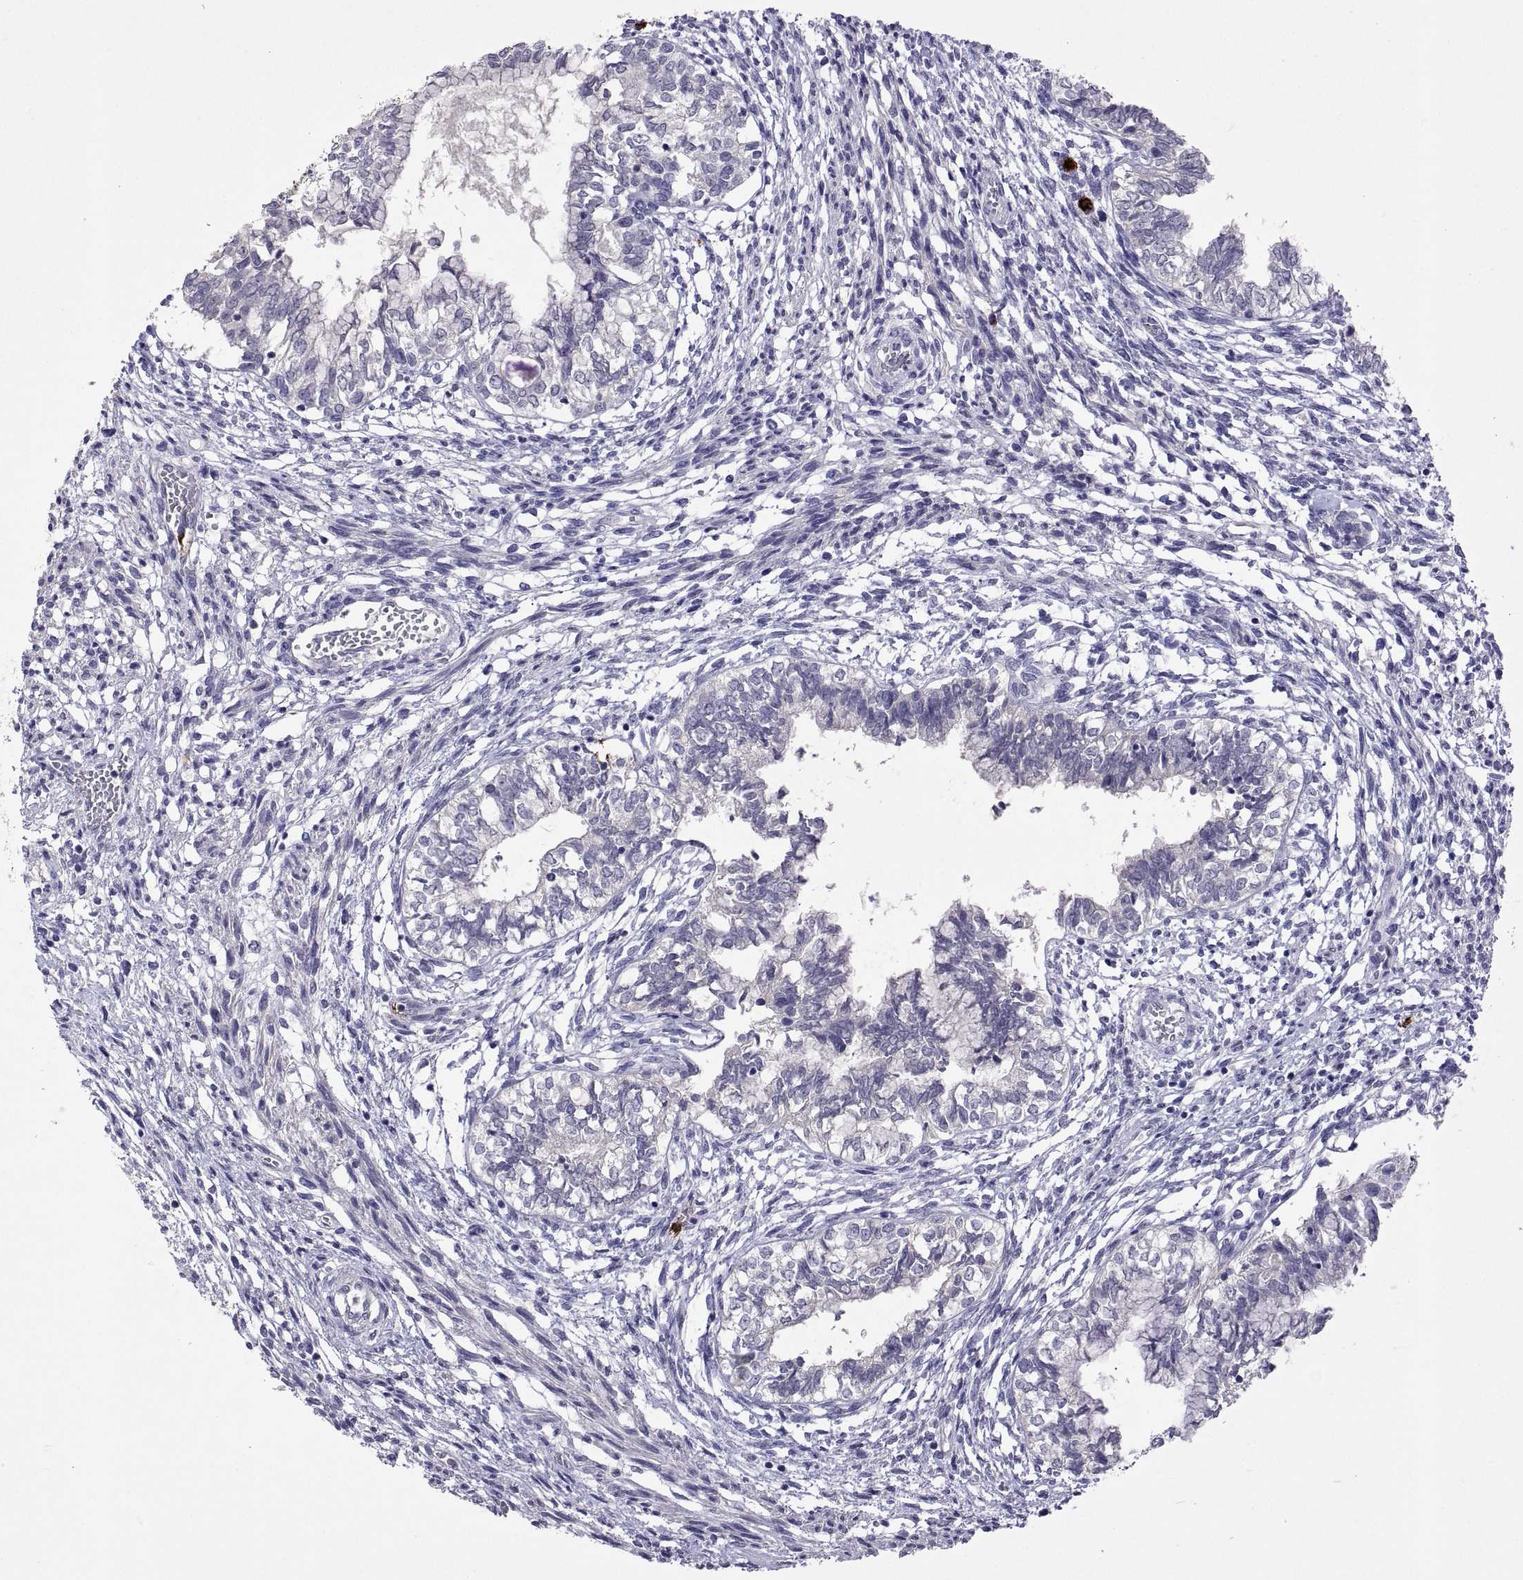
{"staining": {"intensity": "negative", "quantity": "none", "location": "none"}, "tissue": "testis cancer", "cell_type": "Tumor cells", "image_type": "cancer", "snomed": [{"axis": "morphology", "description": "Carcinoma, Embryonal, NOS"}, {"axis": "topography", "description": "Testis"}], "caption": "Protein analysis of testis cancer reveals no significant positivity in tumor cells. The staining is performed using DAB (3,3'-diaminobenzidine) brown chromogen with nuclei counter-stained in using hematoxylin.", "gene": "MS4A1", "patient": {"sex": "male", "age": 37}}